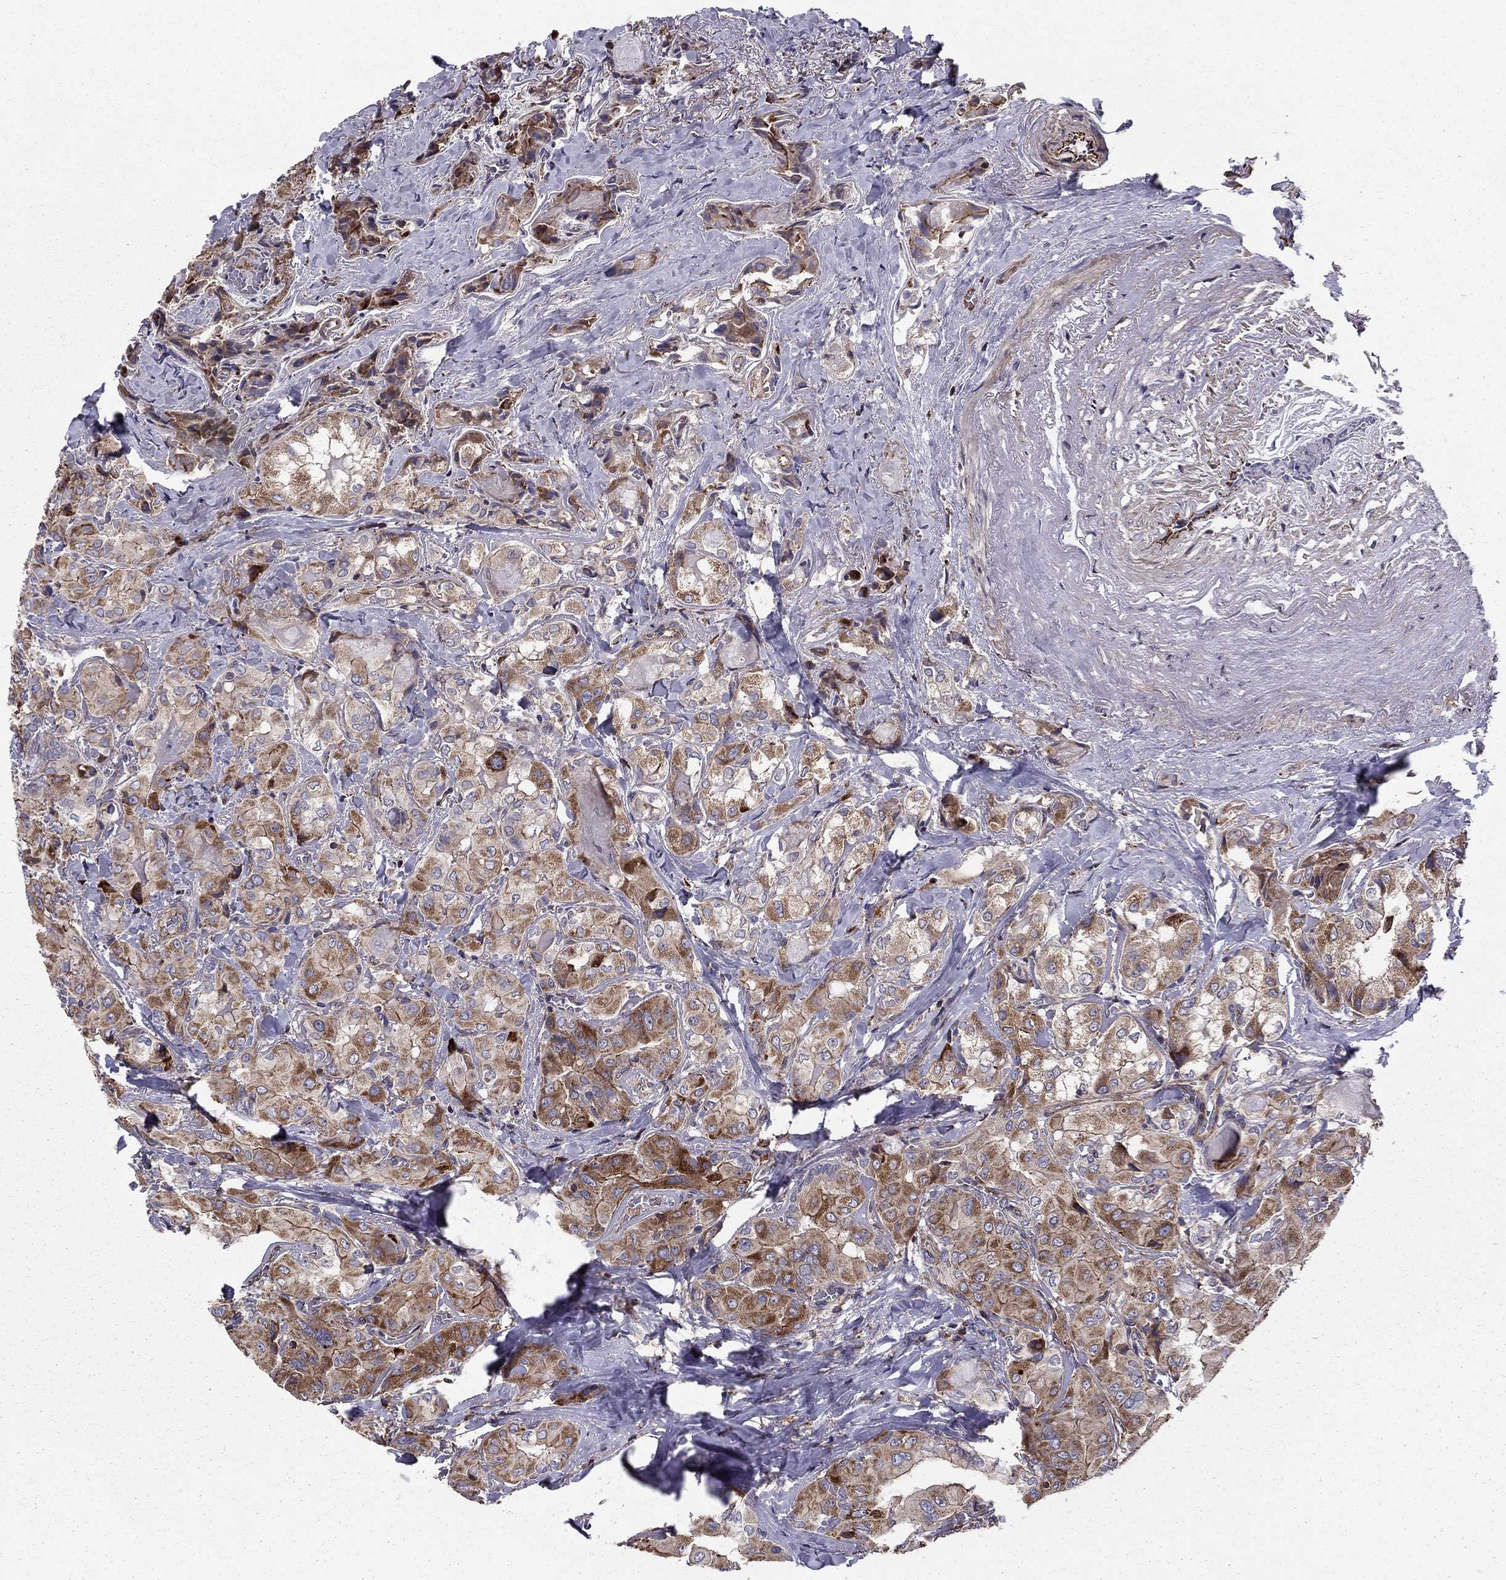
{"staining": {"intensity": "strong", "quantity": "<25%", "location": "cytoplasmic/membranous"}, "tissue": "thyroid cancer", "cell_type": "Tumor cells", "image_type": "cancer", "snomed": [{"axis": "morphology", "description": "Normal tissue, NOS"}, {"axis": "morphology", "description": "Papillary adenocarcinoma, NOS"}, {"axis": "topography", "description": "Thyroid gland"}], "caption": "A micrograph of human thyroid cancer stained for a protein demonstrates strong cytoplasmic/membranous brown staining in tumor cells.", "gene": "ALG6", "patient": {"sex": "female", "age": 66}}